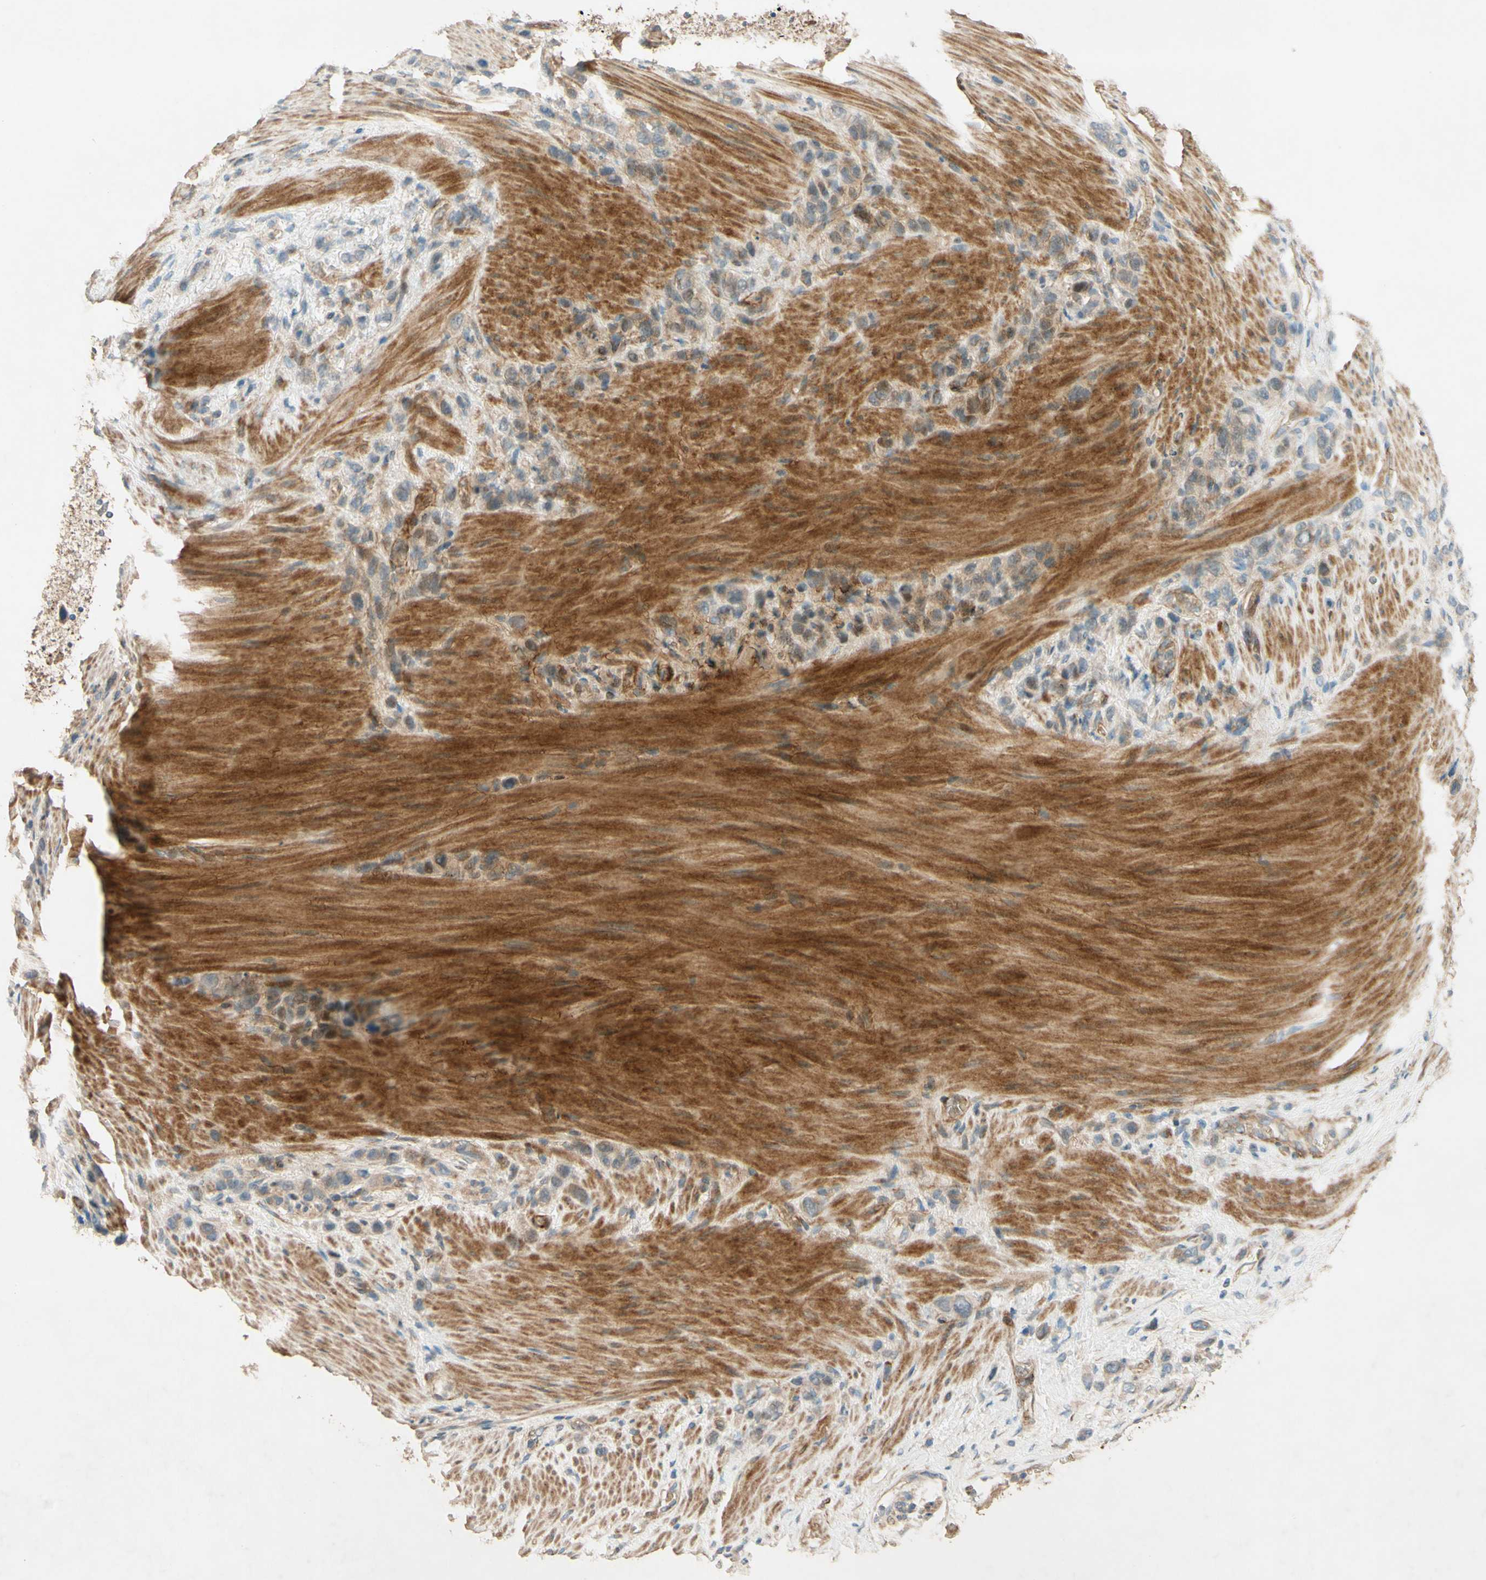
{"staining": {"intensity": "weak", "quantity": ">75%", "location": "cytoplasmic/membranous"}, "tissue": "stomach cancer", "cell_type": "Tumor cells", "image_type": "cancer", "snomed": [{"axis": "morphology", "description": "Adenocarcinoma, NOS"}, {"axis": "morphology", "description": "Adenocarcinoma, High grade"}, {"axis": "topography", "description": "Stomach, upper"}, {"axis": "topography", "description": "Stomach, lower"}], "caption": "Tumor cells reveal low levels of weak cytoplasmic/membranous expression in approximately >75% of cells in stomach cancer (adenocarcinoma).", "gene": "ADAM17", "patient": {"sex": "female", "age": 65}}